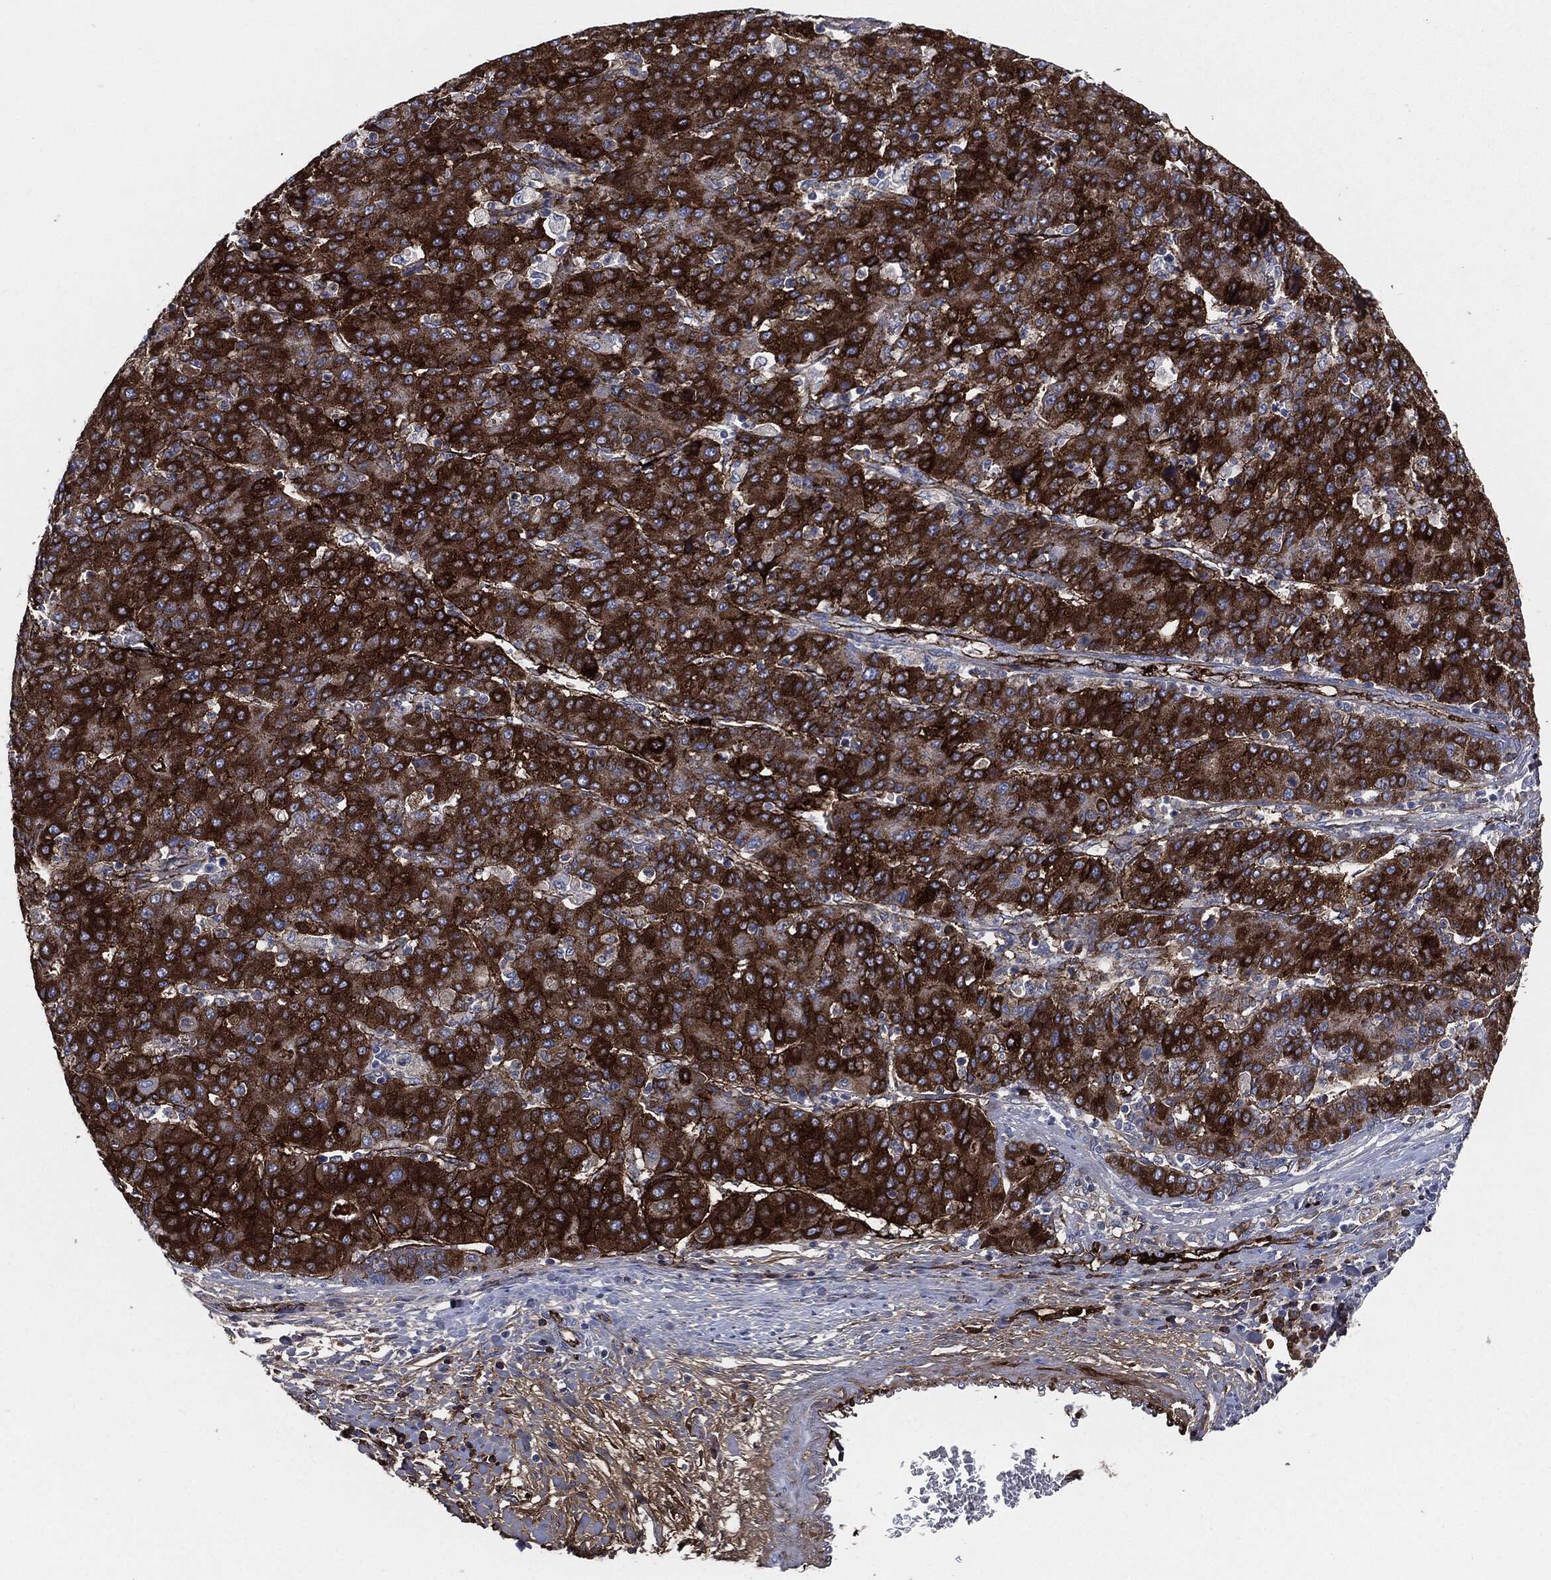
{"staining": {"intensity": "strong", "quantity": "25%-75%", "location": "cytoplasmic/membranous"}, "tissue": "liver cancer", "cell_type": "Tumor cells", "image_type": "cancer", "snomed": [{"axis": "morphology", "description": "Carcinoma, Hepatocellular, NOS"}, {"axis": "topography", "description": "Liver"}], "caption": "IHC photomicrograph of neoplastic tissue: liver cancer stained using IHC shows high levels of strong protein expression localized specifically in the cytoplasmic/membranous of tumor cells, appearing as a cytoplasmic/membranous brown color.", "gene": "APOB", "patient": {"sex": "male", "age": 65}}